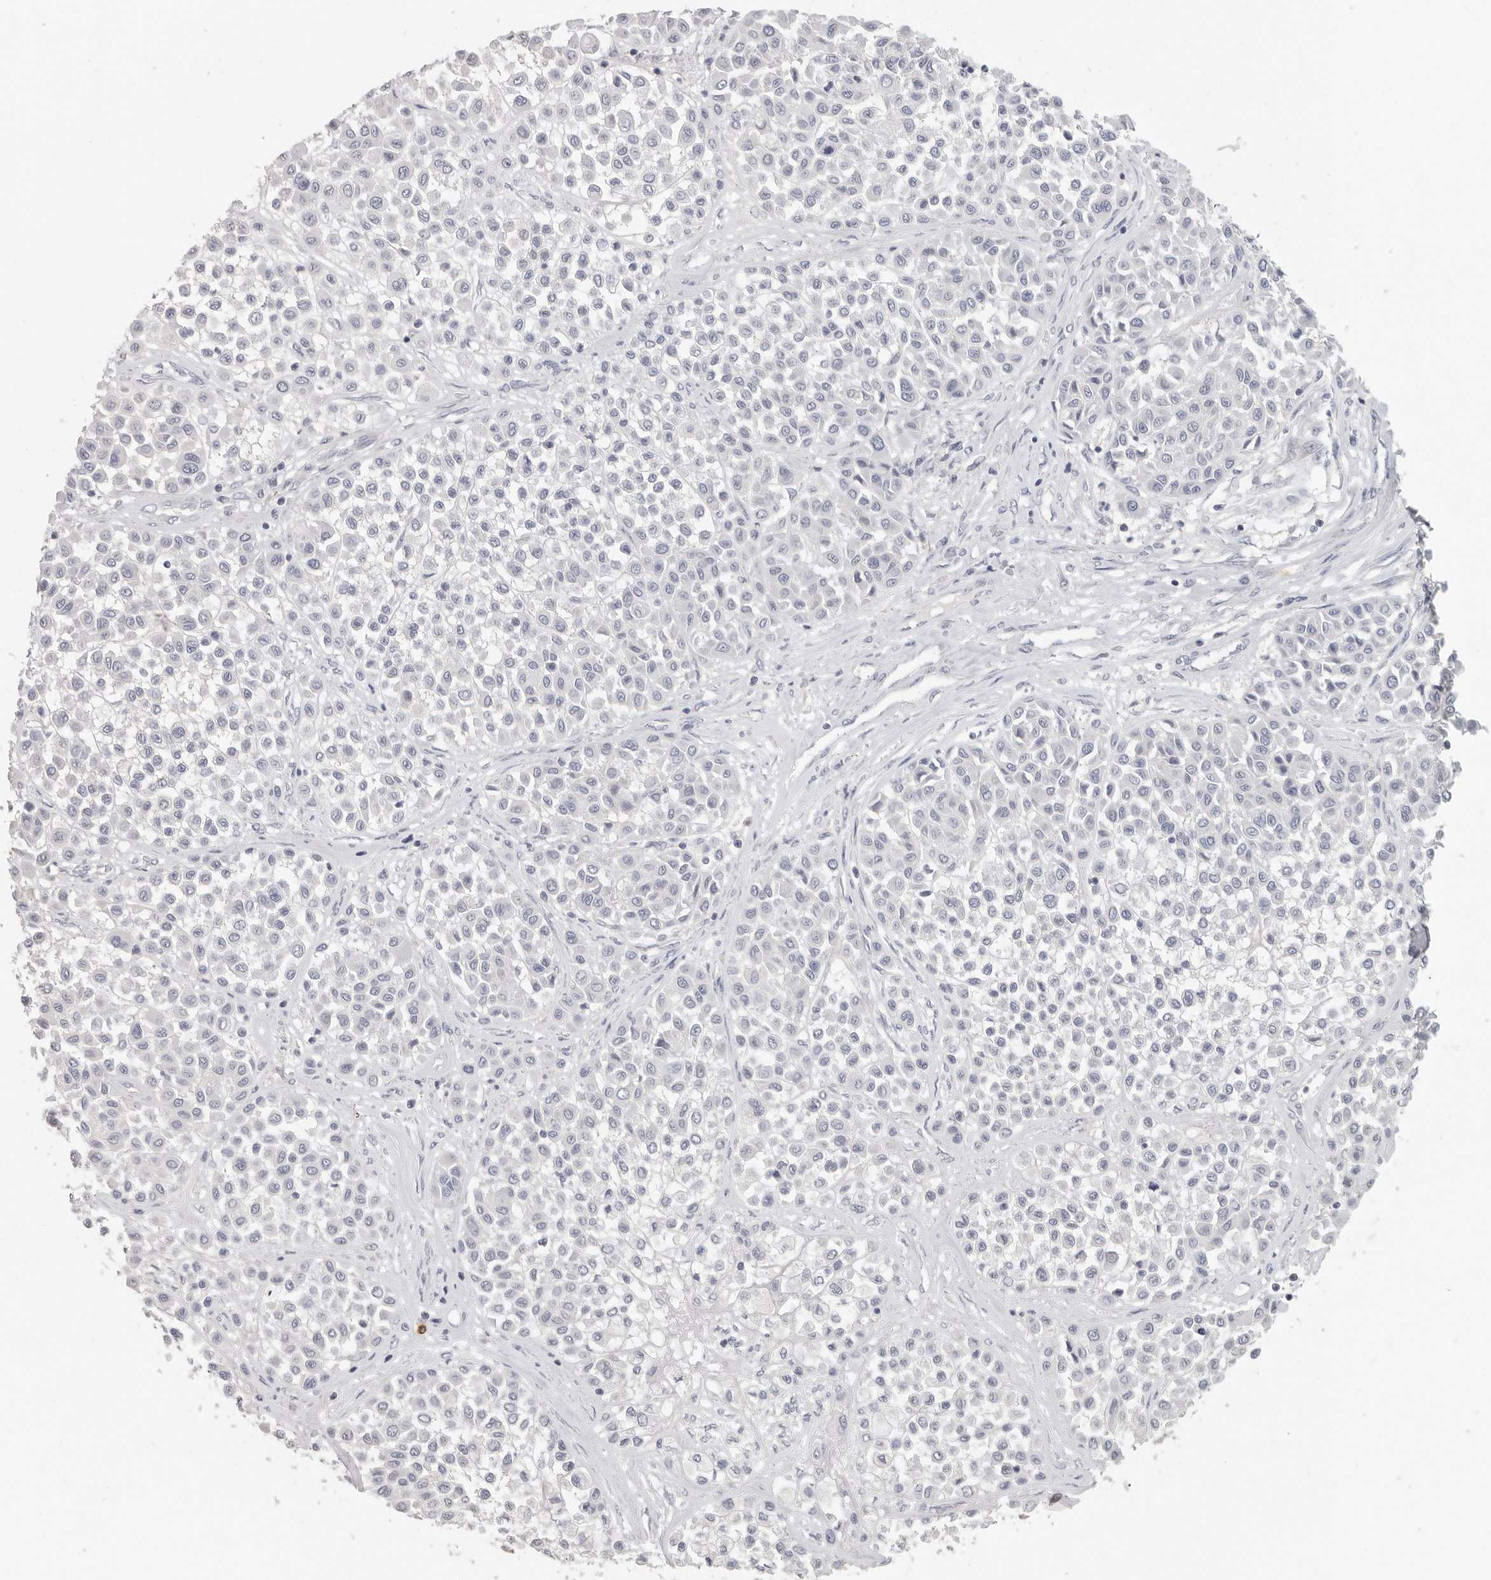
{"staining": {"intensity": "negative", "quantity": "none", "location": "none"}, "tissue": "melanoma", "cell_type": "Tumor cells", "image_type": "cancer", "snomed": [{"axis": "morphology", "description": "Malignant melanoma, Metastatic site"}, {"axis": "topography", "description": "Soft tissue"}], "caption": "Micrograph shows no protein positivity in tumor cells of malignant melanoma (metastatic site) tissue.", "gene": "DNAJC11", "patient": {"sex": "male", "age": 41}}